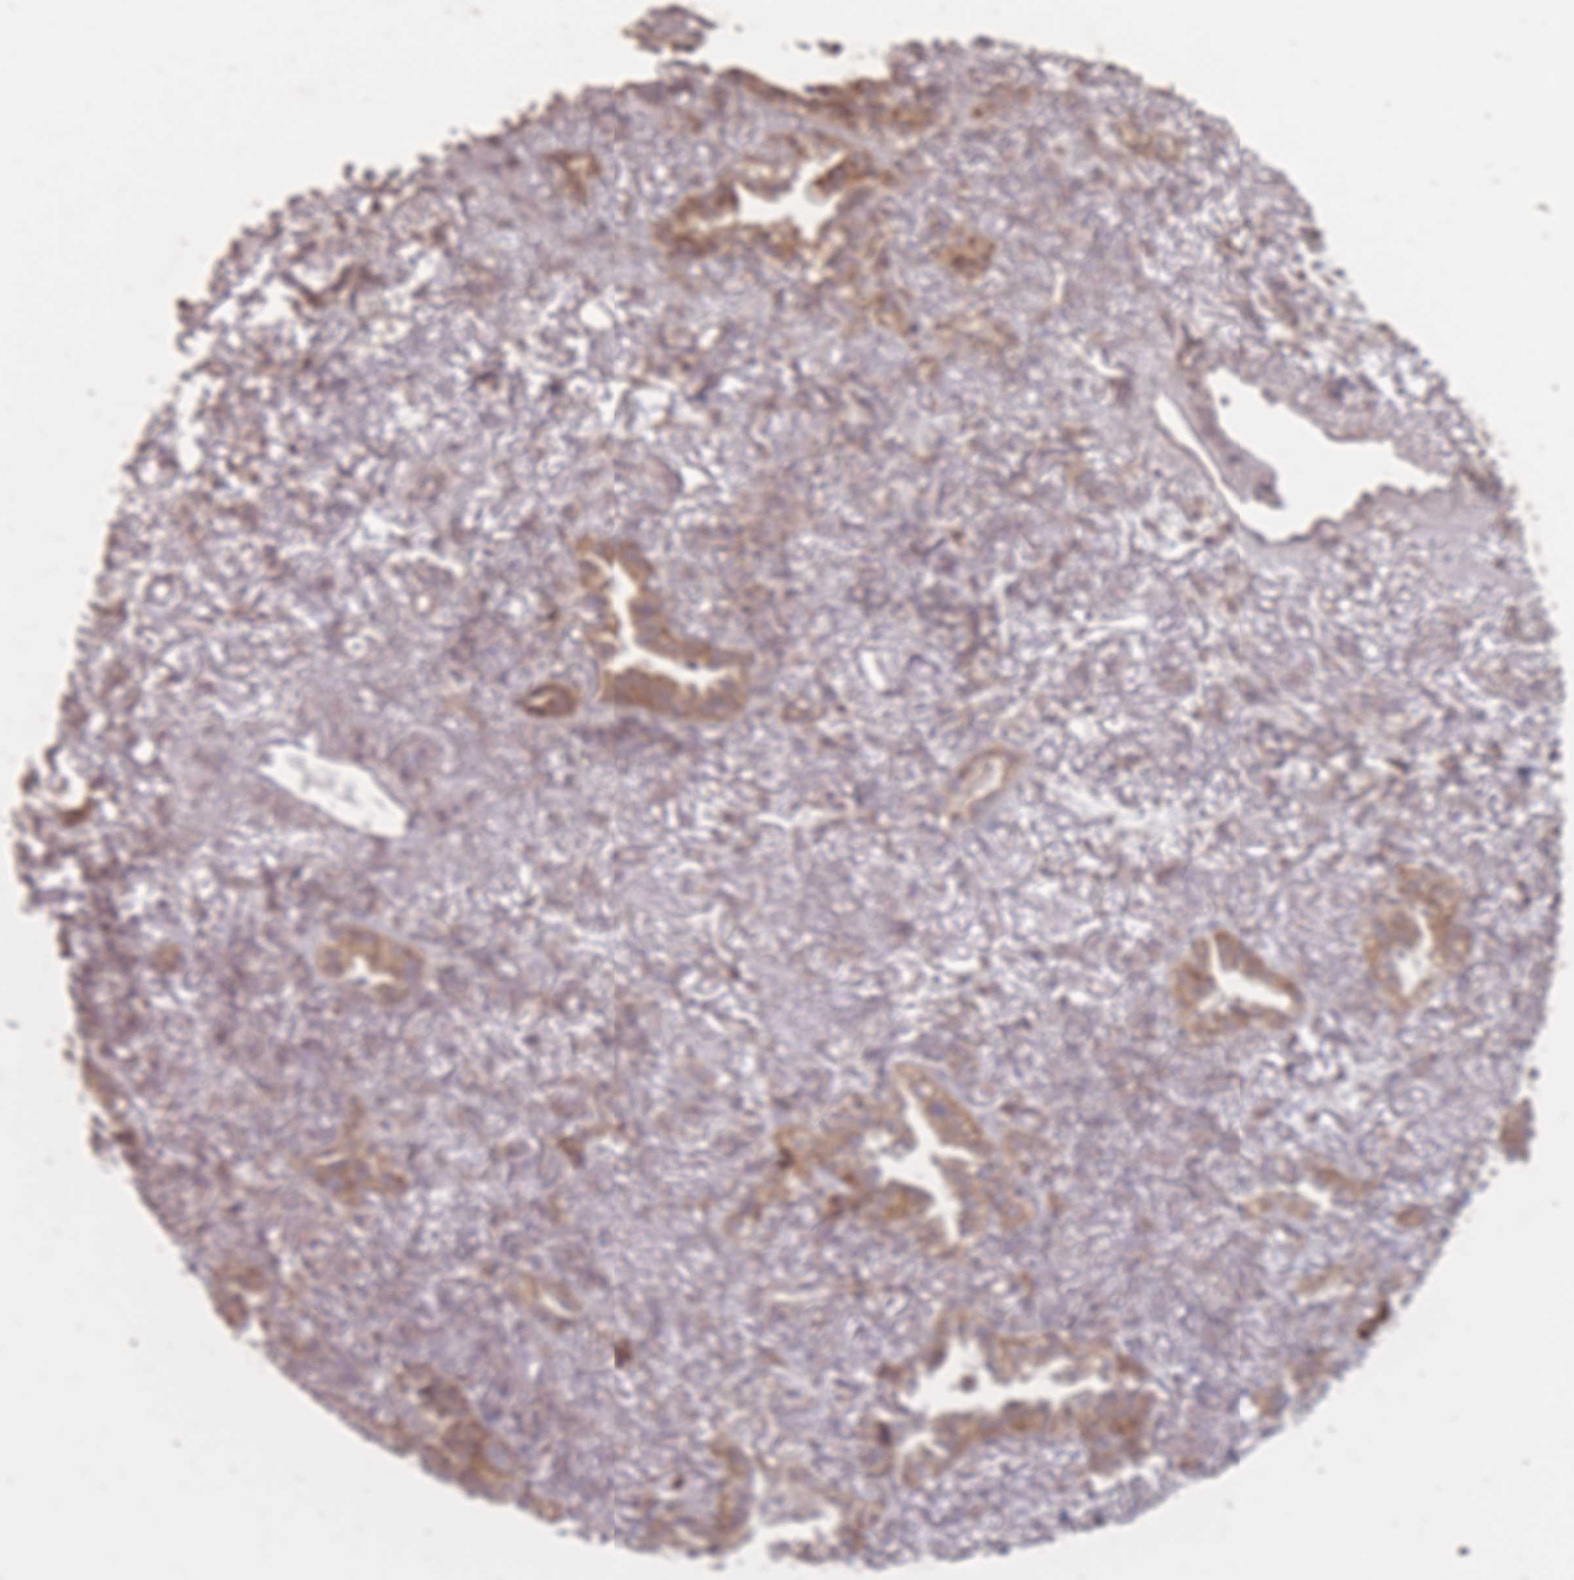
{"staining": {"intensity": "moderate", "quantity": ">75%", "location": "cytoplasmic/membranous"}, "tissue": "lung cancer", "cell_type": "Tumor cells", "image_type": "cancer", "snomed": [{"axis": "morphology", "description": "Adenocarcinoma, NOS"}, {"axis": "topography", "description": "Lung"}], "caption": "This is an image of immunohistochemistry staining of lung adenocarcinoma, which shows moderate positivity in the cytoplasmic/membranous of tumor cells.", "gene": "CNOT8", "patient": {"sex": "female", "age": 69}}